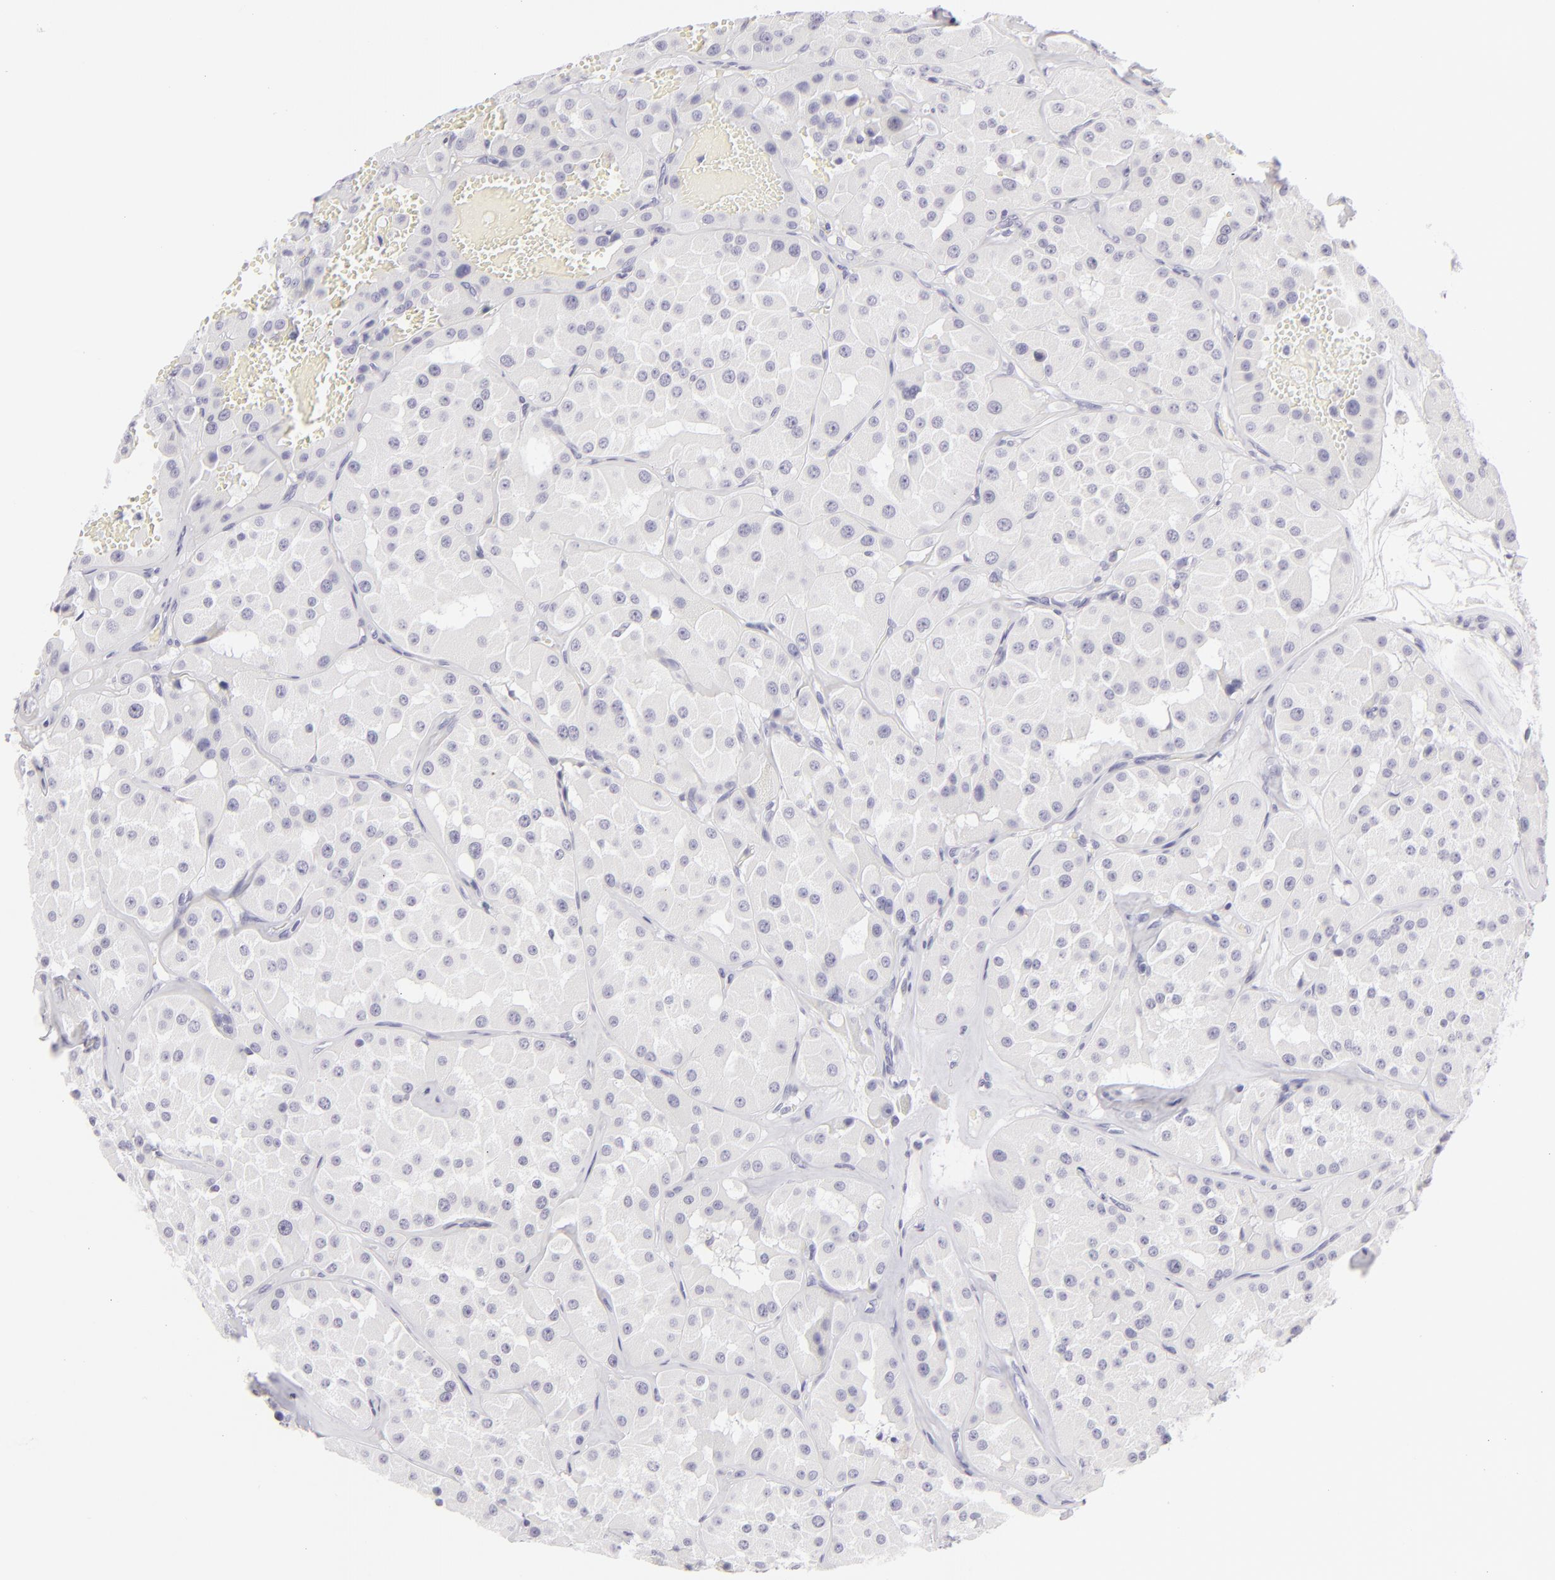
{"staining": {"intensity": "negative", "quantity": "none", "location": "none"}, "tissue": "renal cancer", "cell_type": "Tumor cells", "image_type": "cancer", "snomed": [{"axis": "morphology", "description": "Adenocarcinoma, uncertain malignant potential"}, {"axis": "topography", "description": "Kidney"}], "caption": "Tumor cells are negative for brown protein staining in renal cancer (adenocarcinoma,  uncertain malignant potential).", "gene": "FCER2", "patient": {"sex": "male", "age": 63}}